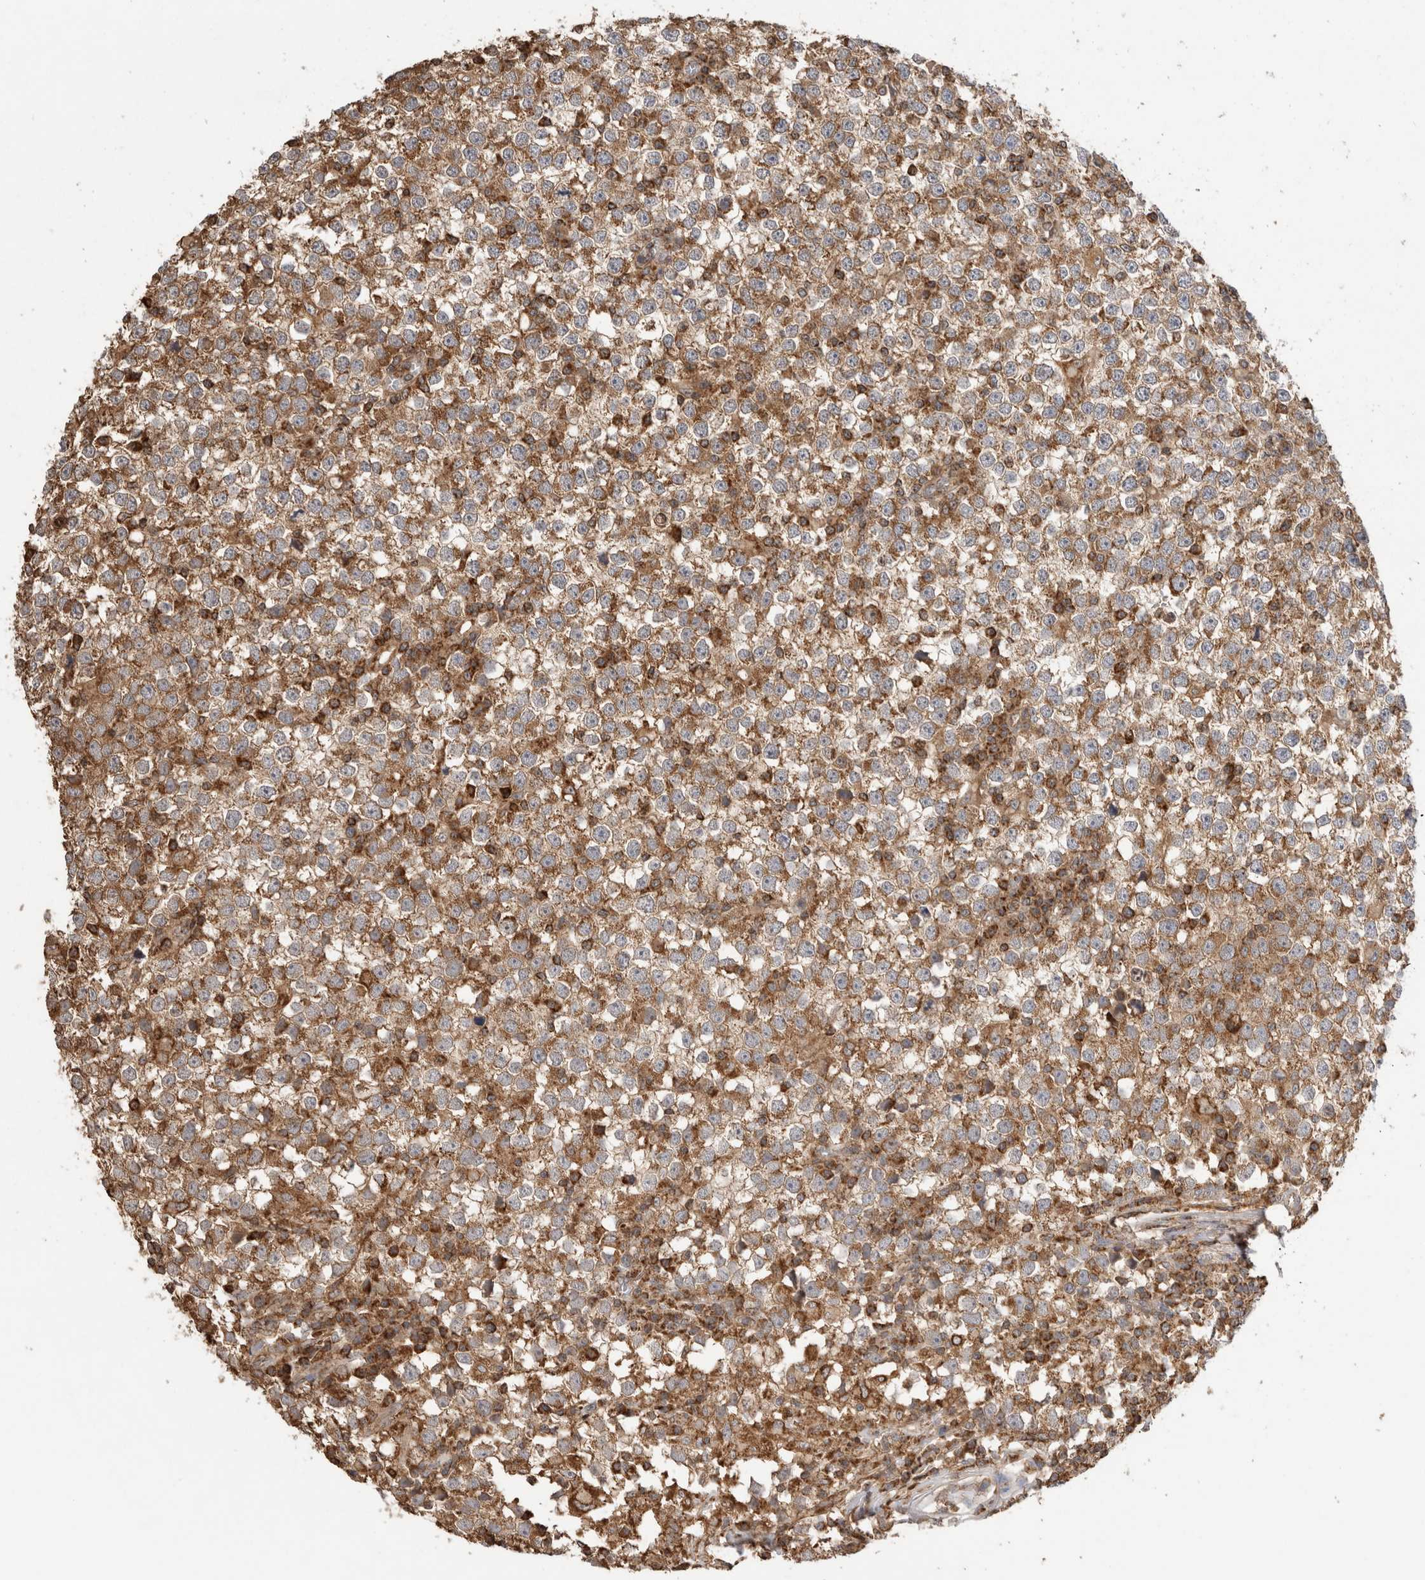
{"staining": {"intensity": "strong", "quantity": "25%-75%", "location": "cytoplasmic/membranous"}, "tissue": "testis cancer", "cell_type": "Tumor cells", "image_type": "cancer", "snomed": [{"axis": "morphology", "description": "Seminoma, NOS"}, {"axis": "topography", "description": "Testis"}], "caption": "Strong cytoplasmic/membranous staining for a protein is present in about 25%-75% of tumor cells of testis seminoma using IHC.", "gene": "IMMP2L", "patient": {"sex": "male", "age": 65}}